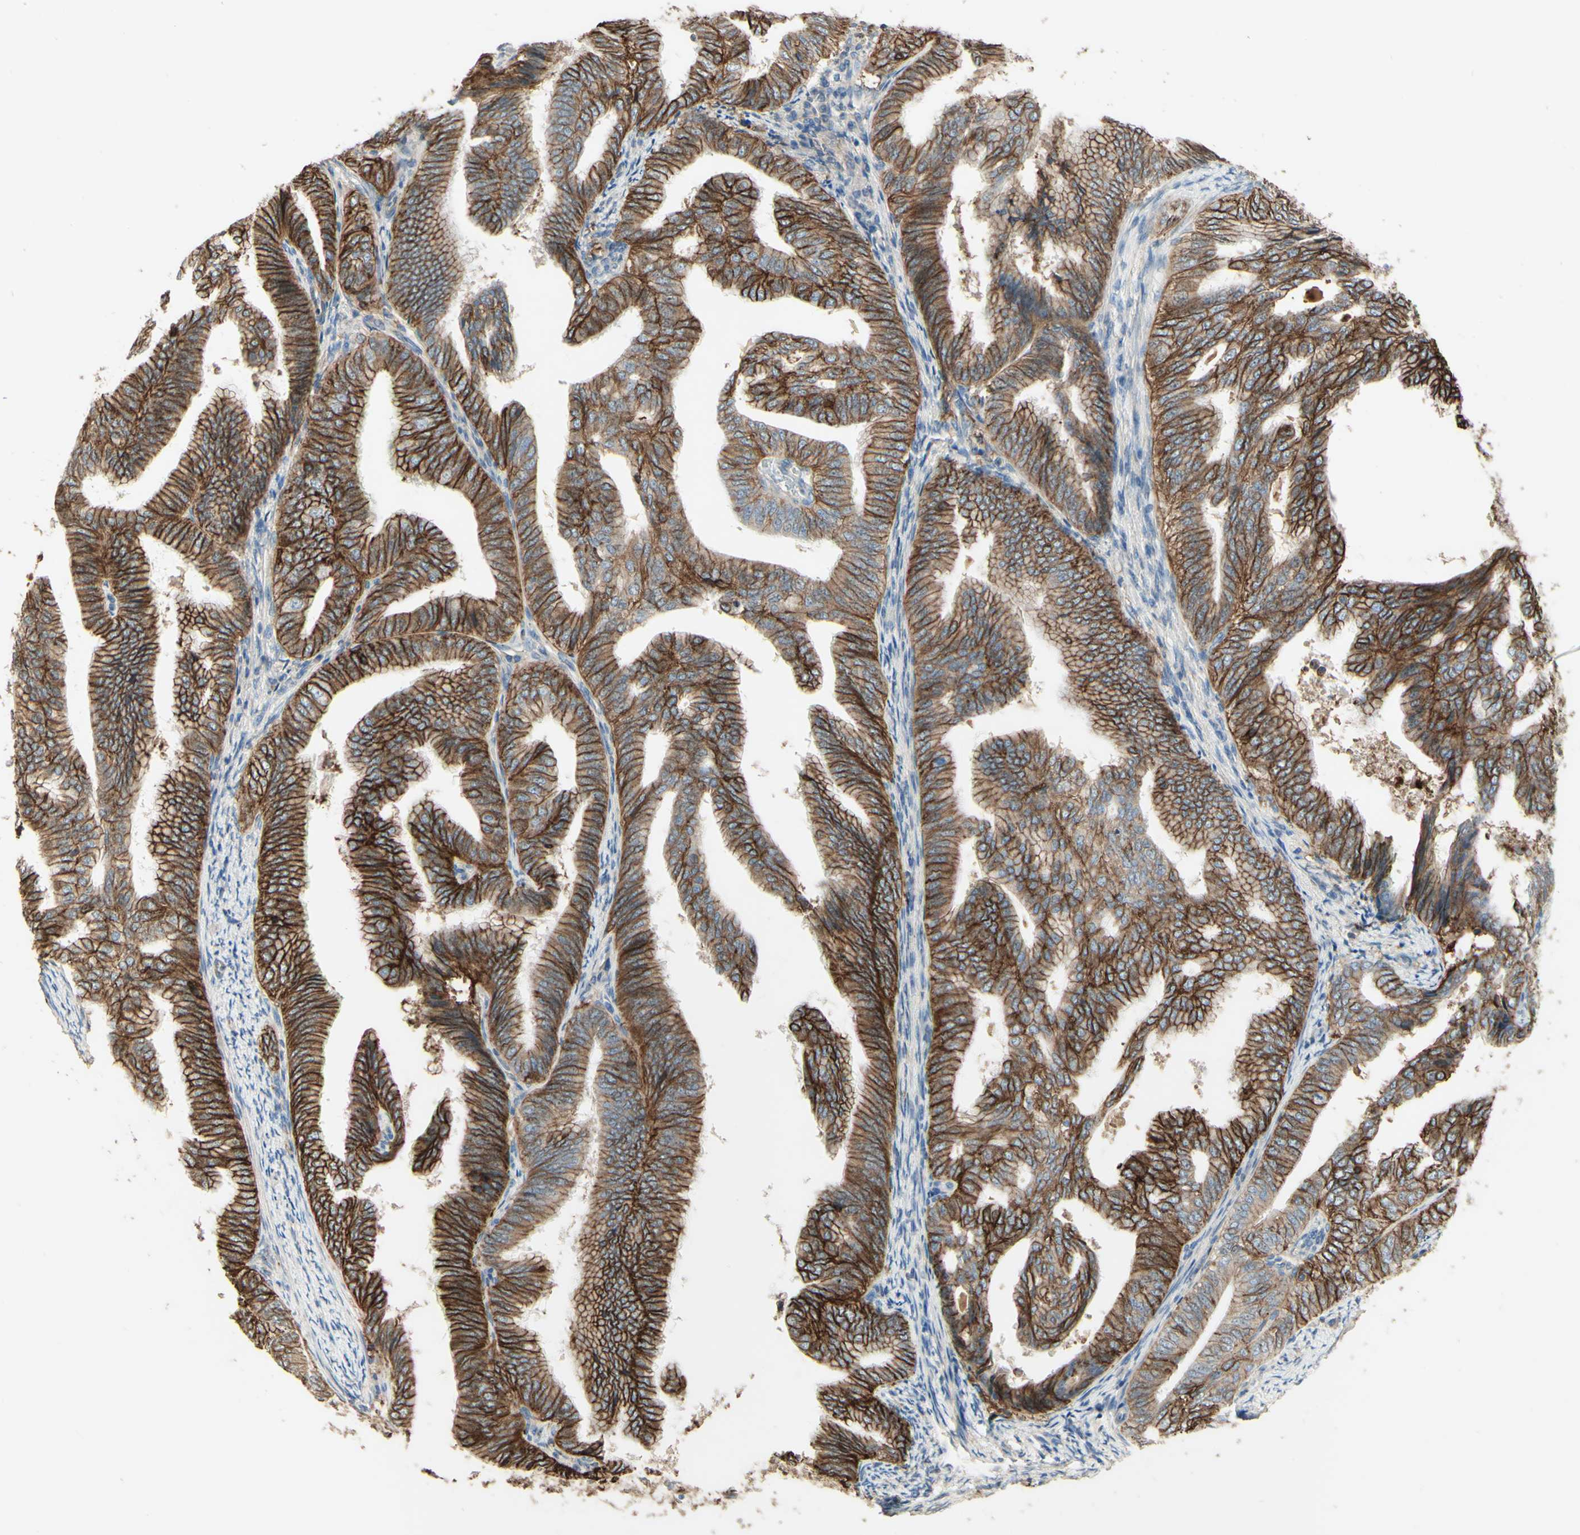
{"staining": {"intensity": "moderate", "quantity": ">75%", "location": "cytoplasmic/membranous"}, "tissue": "endometrial cancer", "cell_type": "Tumor cells", "image_type": "cancer", "snomed": [{"axis": "morphology", "description": "Adenocarcinoma, NOS"}, {"axis": "topography", "description": "Endometrium"}], "caption": "Immunohistochemistry (IHC) histopathology image of neoplastic tissue: human endometrial cancer stained using immunohistochemistry shows medium levels of moderate protein expression localized specifically in the cytoplasmic/membranous of tumor cells, appearing as a cytoplasmic/membranous brown color.", "gene": "RNF149", "patient": {"sex": "female", "age": 58}}